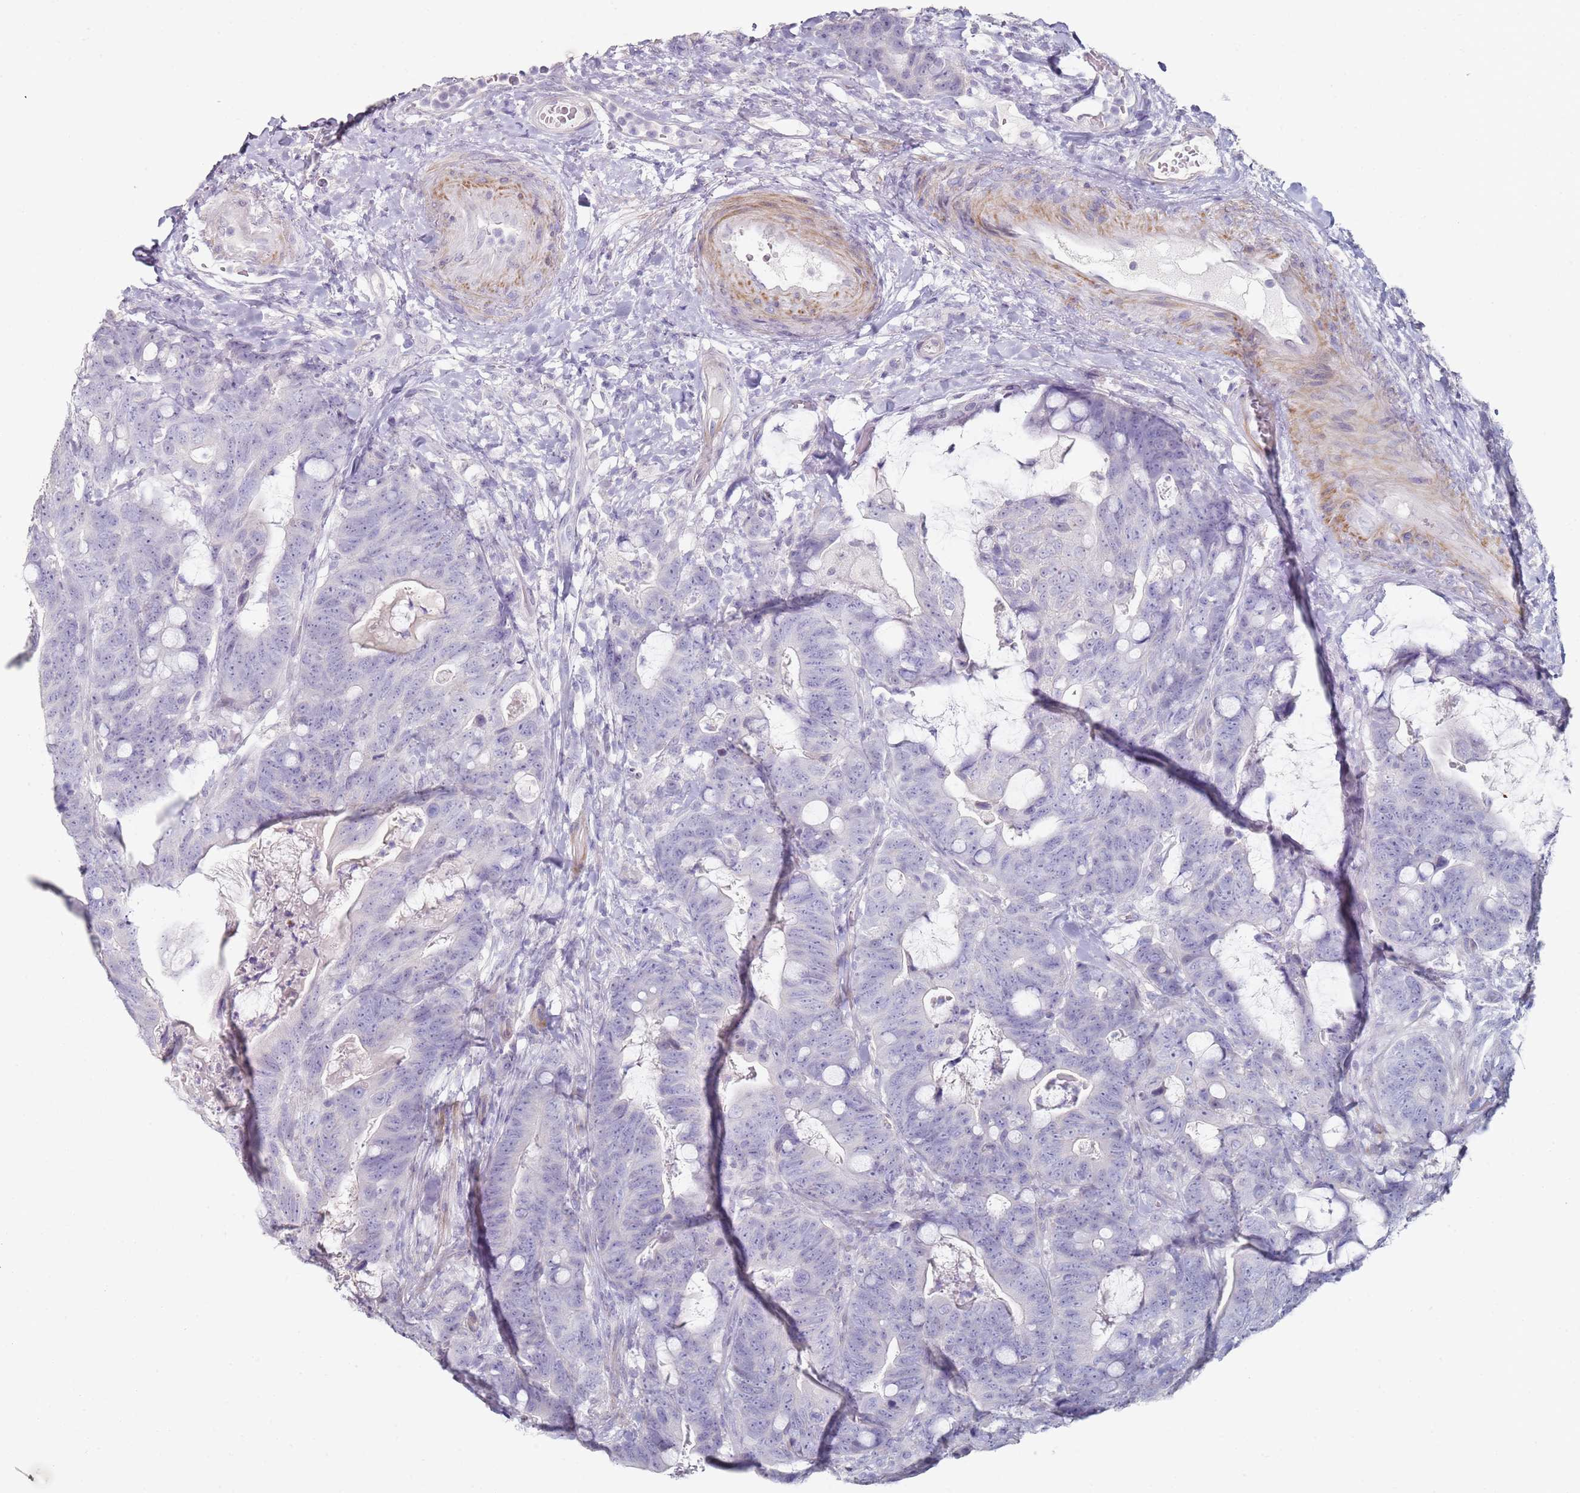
{"staining": {"intensity": "negative", "quantity": "none", "location": "none"}, "tissue": "colorectal cancer", "cell_type": "Tumor cells", "image_type": "cancer", "snomed": [{"axis": "morphology", "description": "Adenocarcinoma, NOS"}, {"axis": "topography", "description": "Colon"}], "caption": "IHC of human colorectal adenocarcinoma shows no expression in tumor cells.", "gene": "DNAH11", "patient": {"sex": "female", "age": 82}}